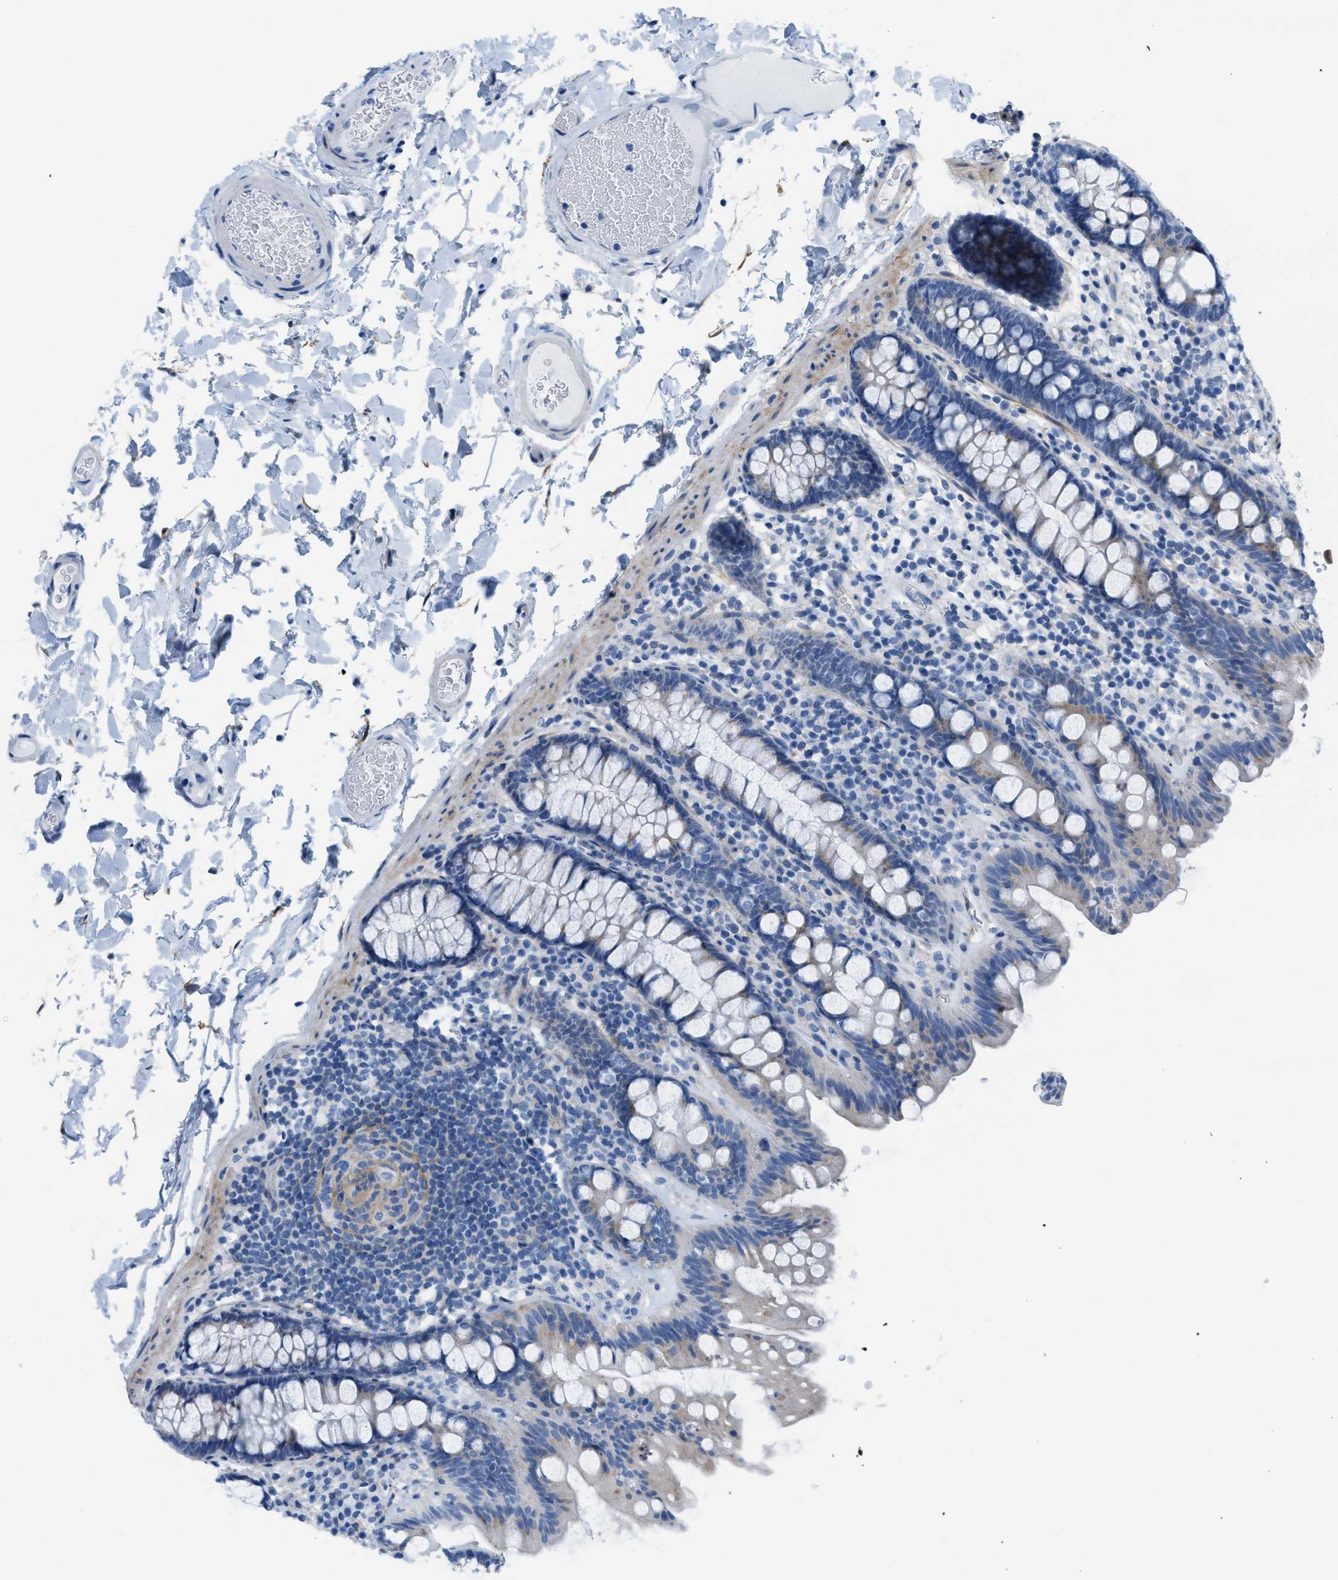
{"staining": {"intensity": "negative", "quantity": "none", "location": "none"}, "tissue": "colon", "cell_type": "Endothelial cells", "image_type": "normal", "snomed": [{"axis": "morphology", "description": "Normal tissue, NOS"}, {"axis": "topography", "description": "Colon"}], "caption": "This is an immunohistochemistry (IHC) image of benign human colon. There is no positivity in endothelial cells.", "gene": "ASGR1", "patient": {"sex": "female", "age": 80}}